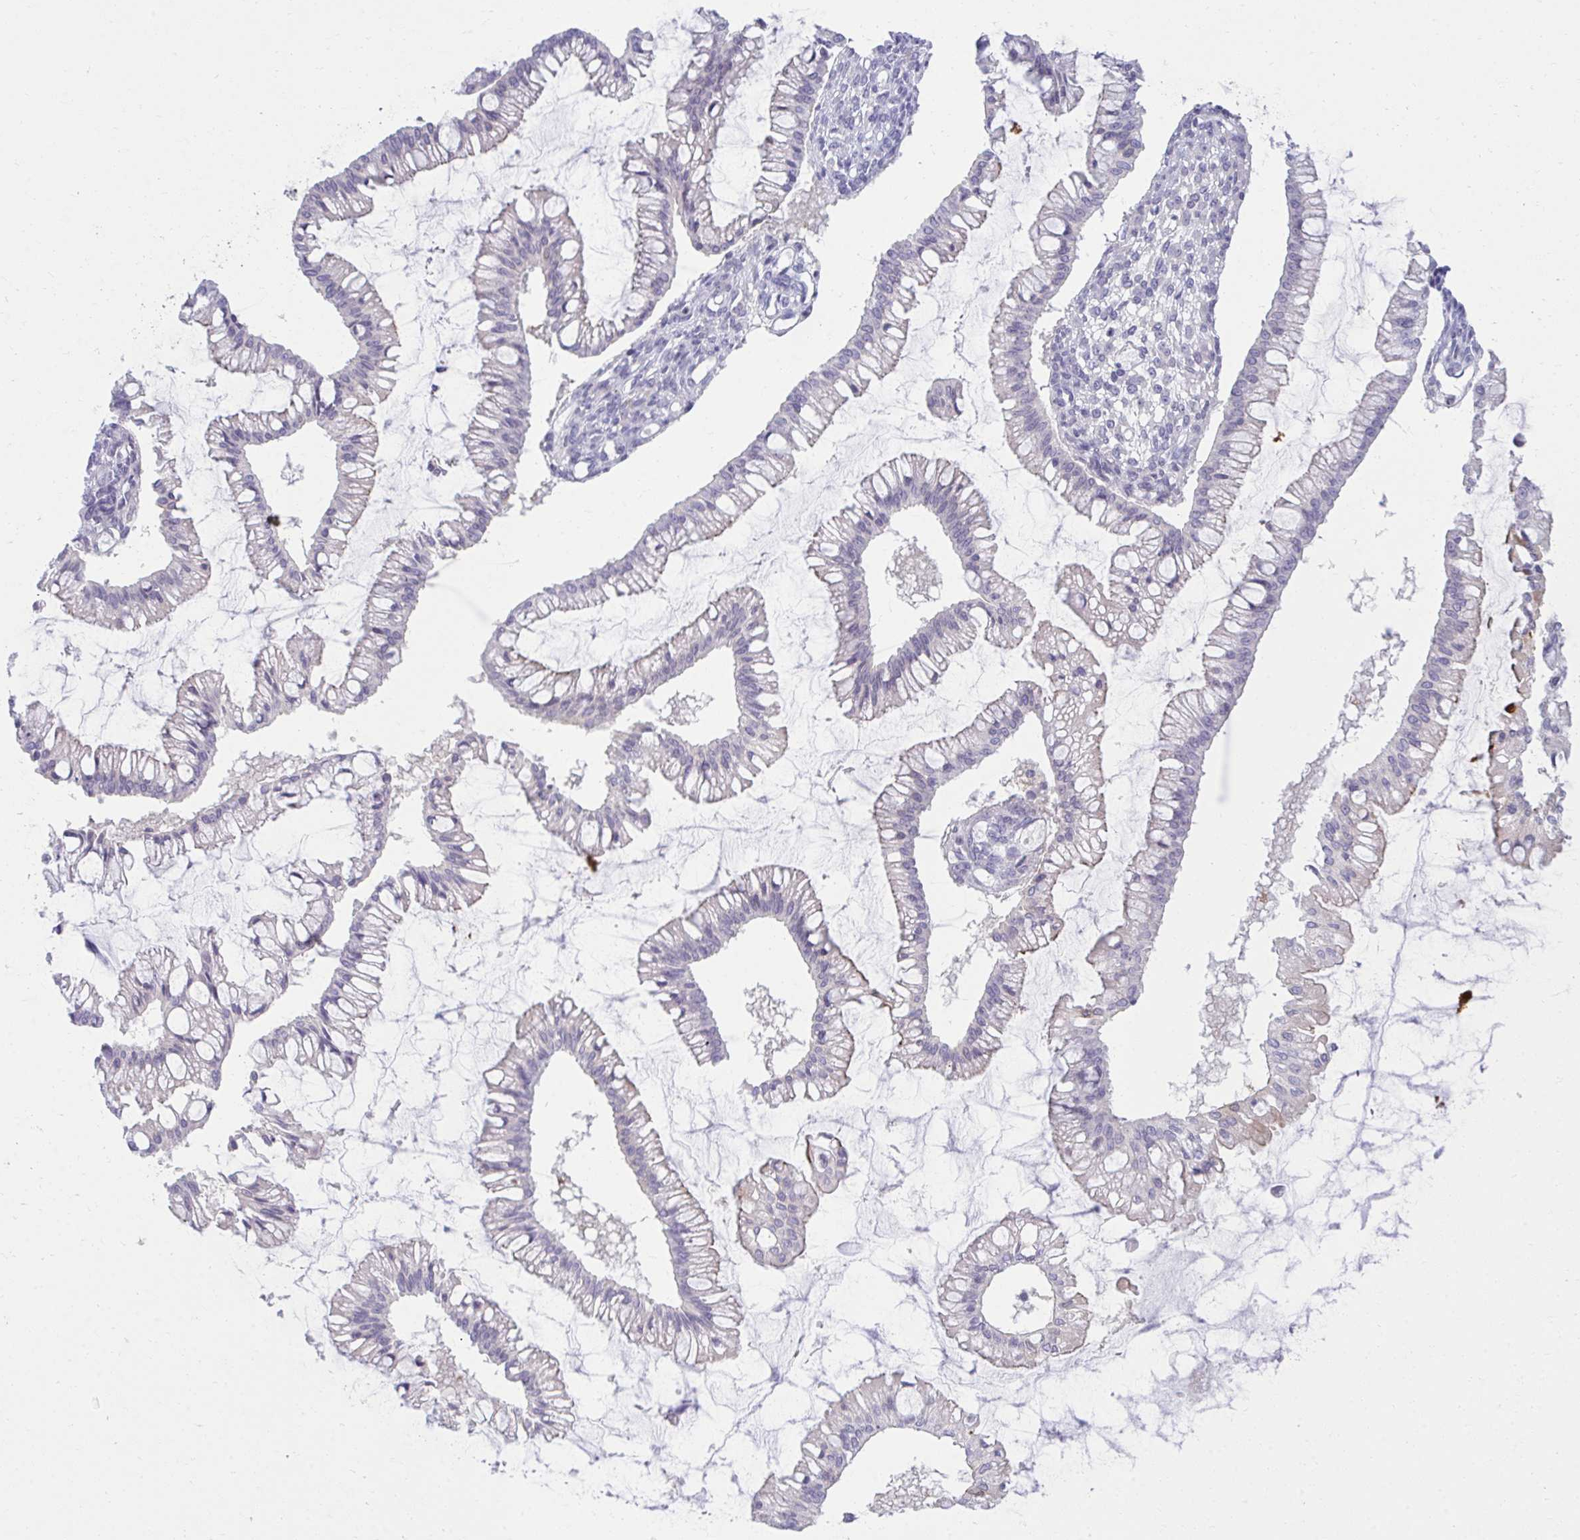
{"staining": {"intensity": "negative", "quantity": "none", "location": "none"}, "tissue": "ovarian cancer", "cell_type": "Tumor cells", "image_type": "cancer", "snomed": [{"axis": "morphology", "description": "Cystadenocarcinoma, mucinous, NOS"}, {"axis": "topography", "description": "Ovary"}], "caption": "This is an immunohistochemistry histopathology image of human ovarian cancer (mucinous cystadenocarcinoma). There is no positivity in tumor cells.", "gene": "OR7A5", "patient": {"sex": "female", "age": 73}}